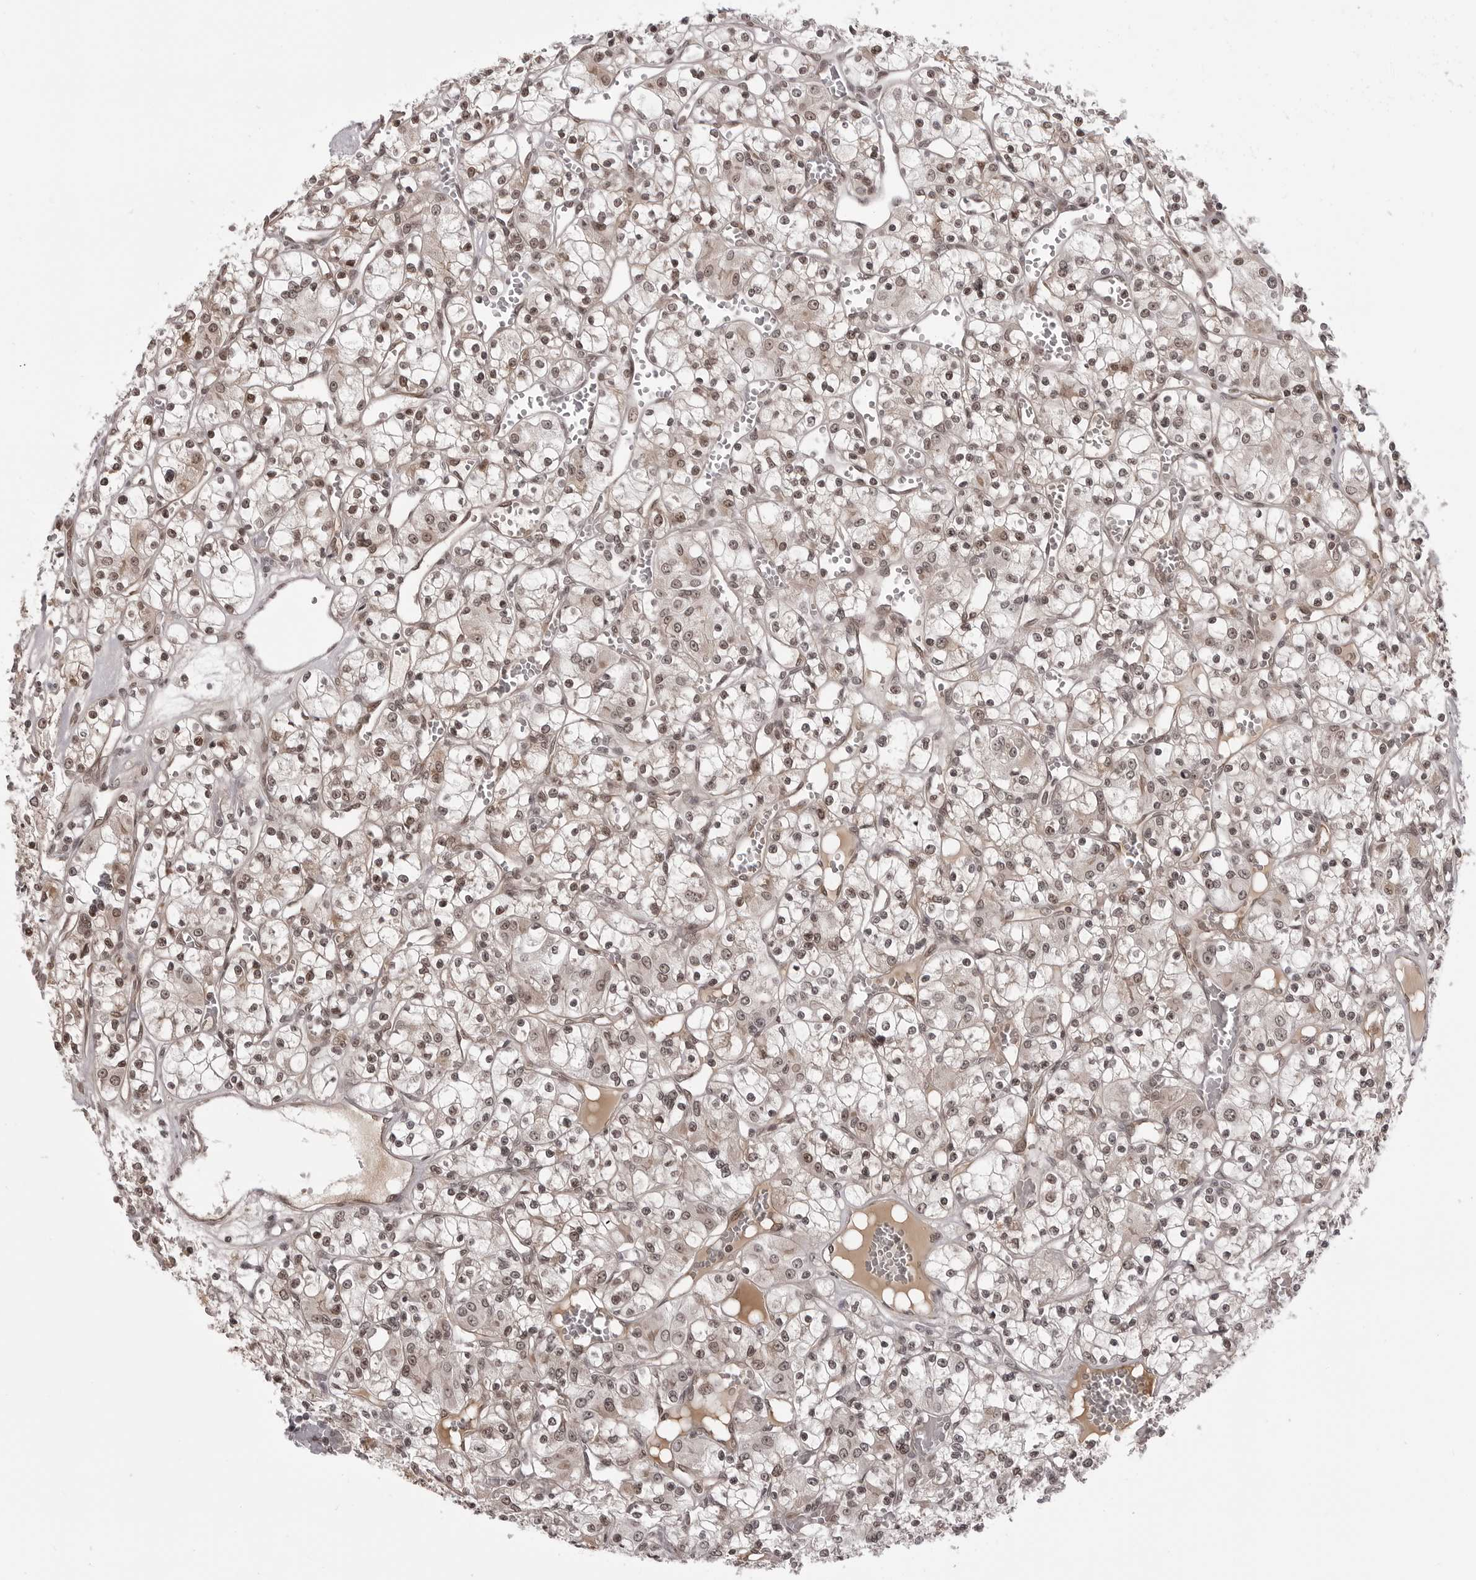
{"staining": {"intensity": "moderate", "quantity": ">75%", "location": "nuclear"}, "tissue": "renal cancer", "cell_type": "Tumor cells", "image_type": "cancer", "snomed": [{"axis": "morphology", "description": "Adenocarcinoma, NOS"}, {"axis": "topography", "description": "Kidney"}], "caption": "Immunohistochemistry (IHC) micrograph of human adenocarcinoma (renal) stained for a protein (brown), which shows medium levels of moderate nuclear expression in approximately >75% of tumor cells.", "gene": "PHF3", "patient": {"sex": "female", "age": 59}}